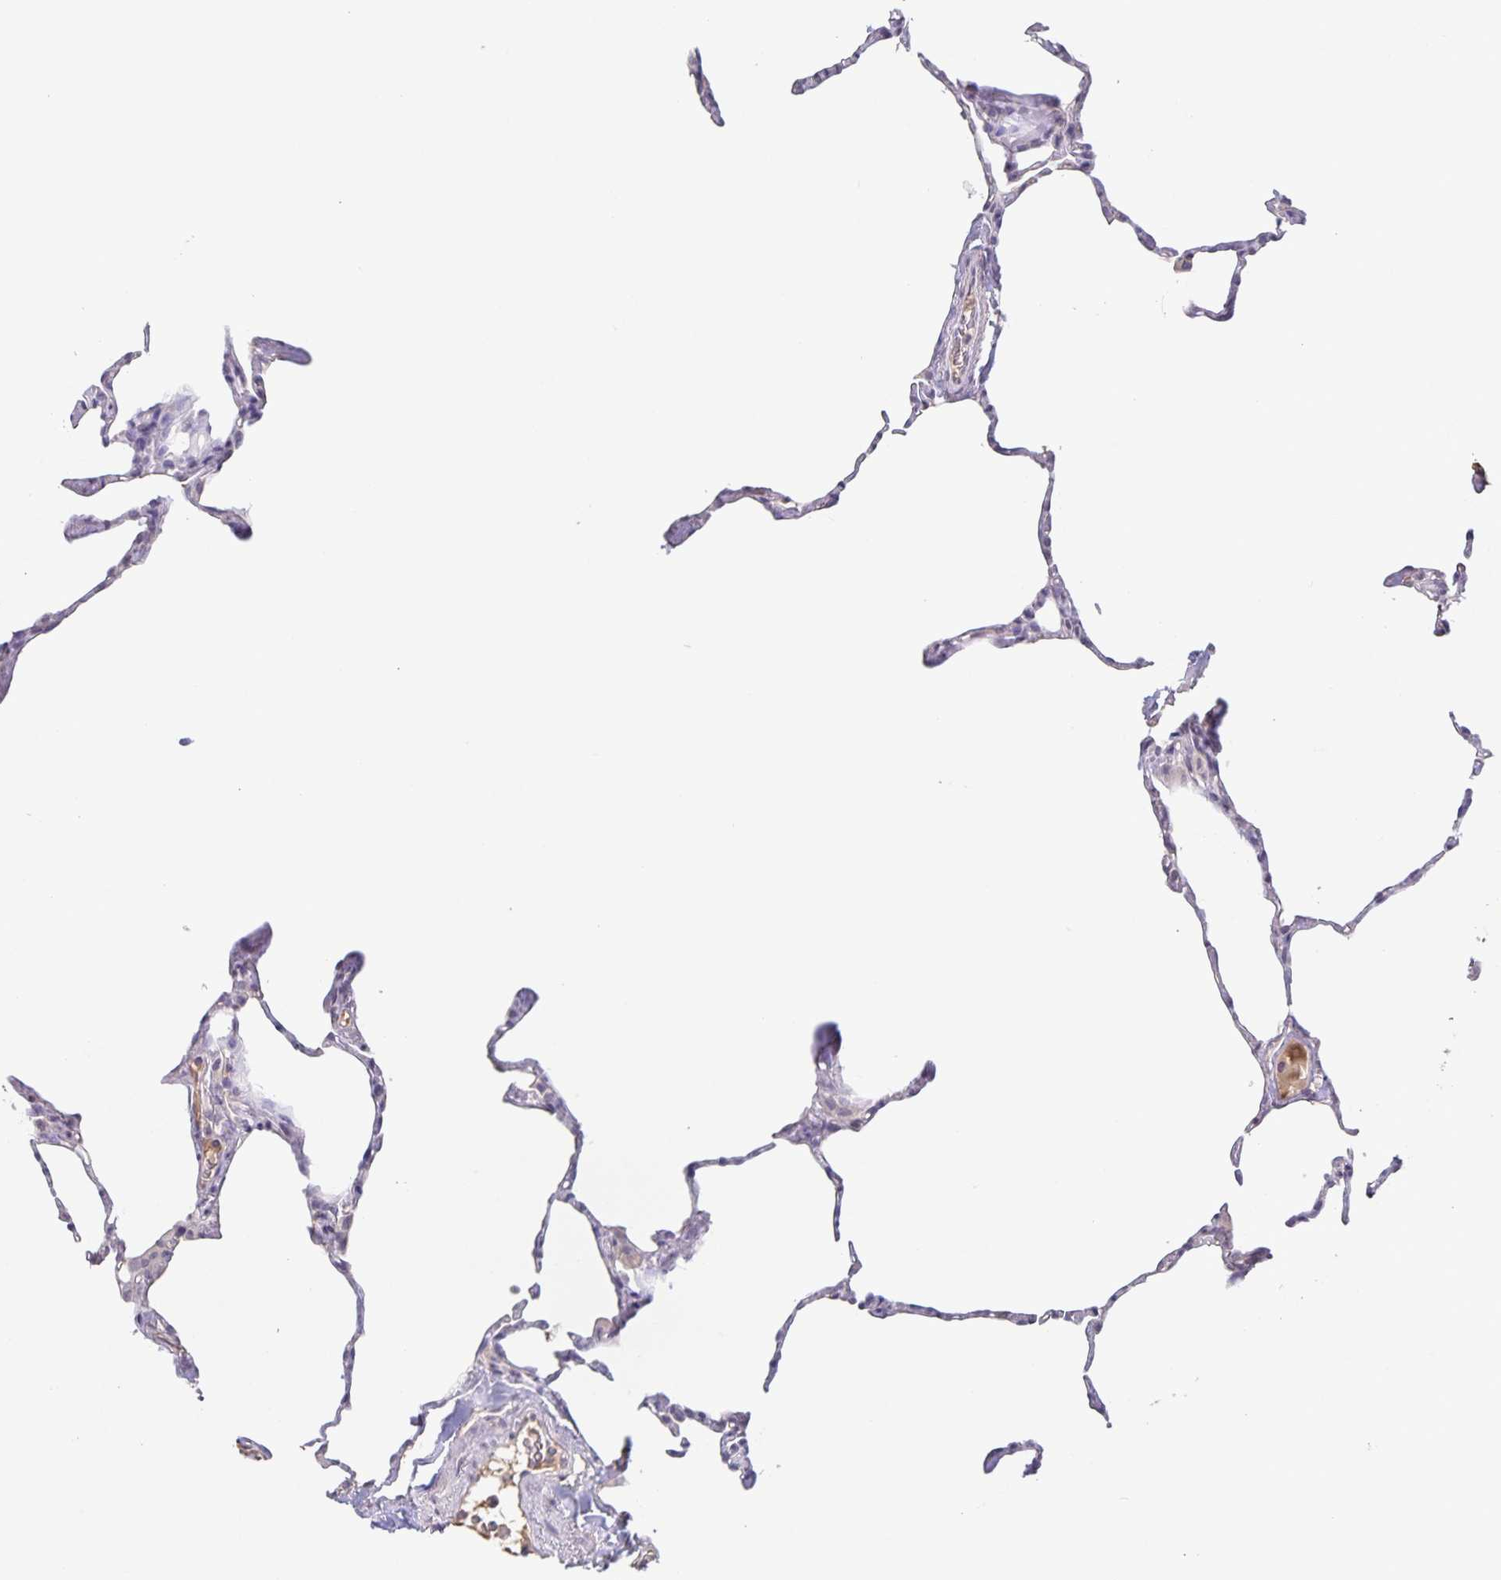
{"staining": {"intensity": "negative", "quantity": "none", "location": "none"}, "tissue": "lung", "cell_type": "Alveolar cells", "image_type": "normal", "snomed": [{"axis": "morphology", "description": "Normal tissue, NOS"}, {"axis": "topography", "description": "Lung"}], "caption": "DAB immunohistochemical staining of unremarkable human lung shows no significant staining in alveolar cells.", "gene": "INSL5", "patient": {"sex": "male", "age": 65}}